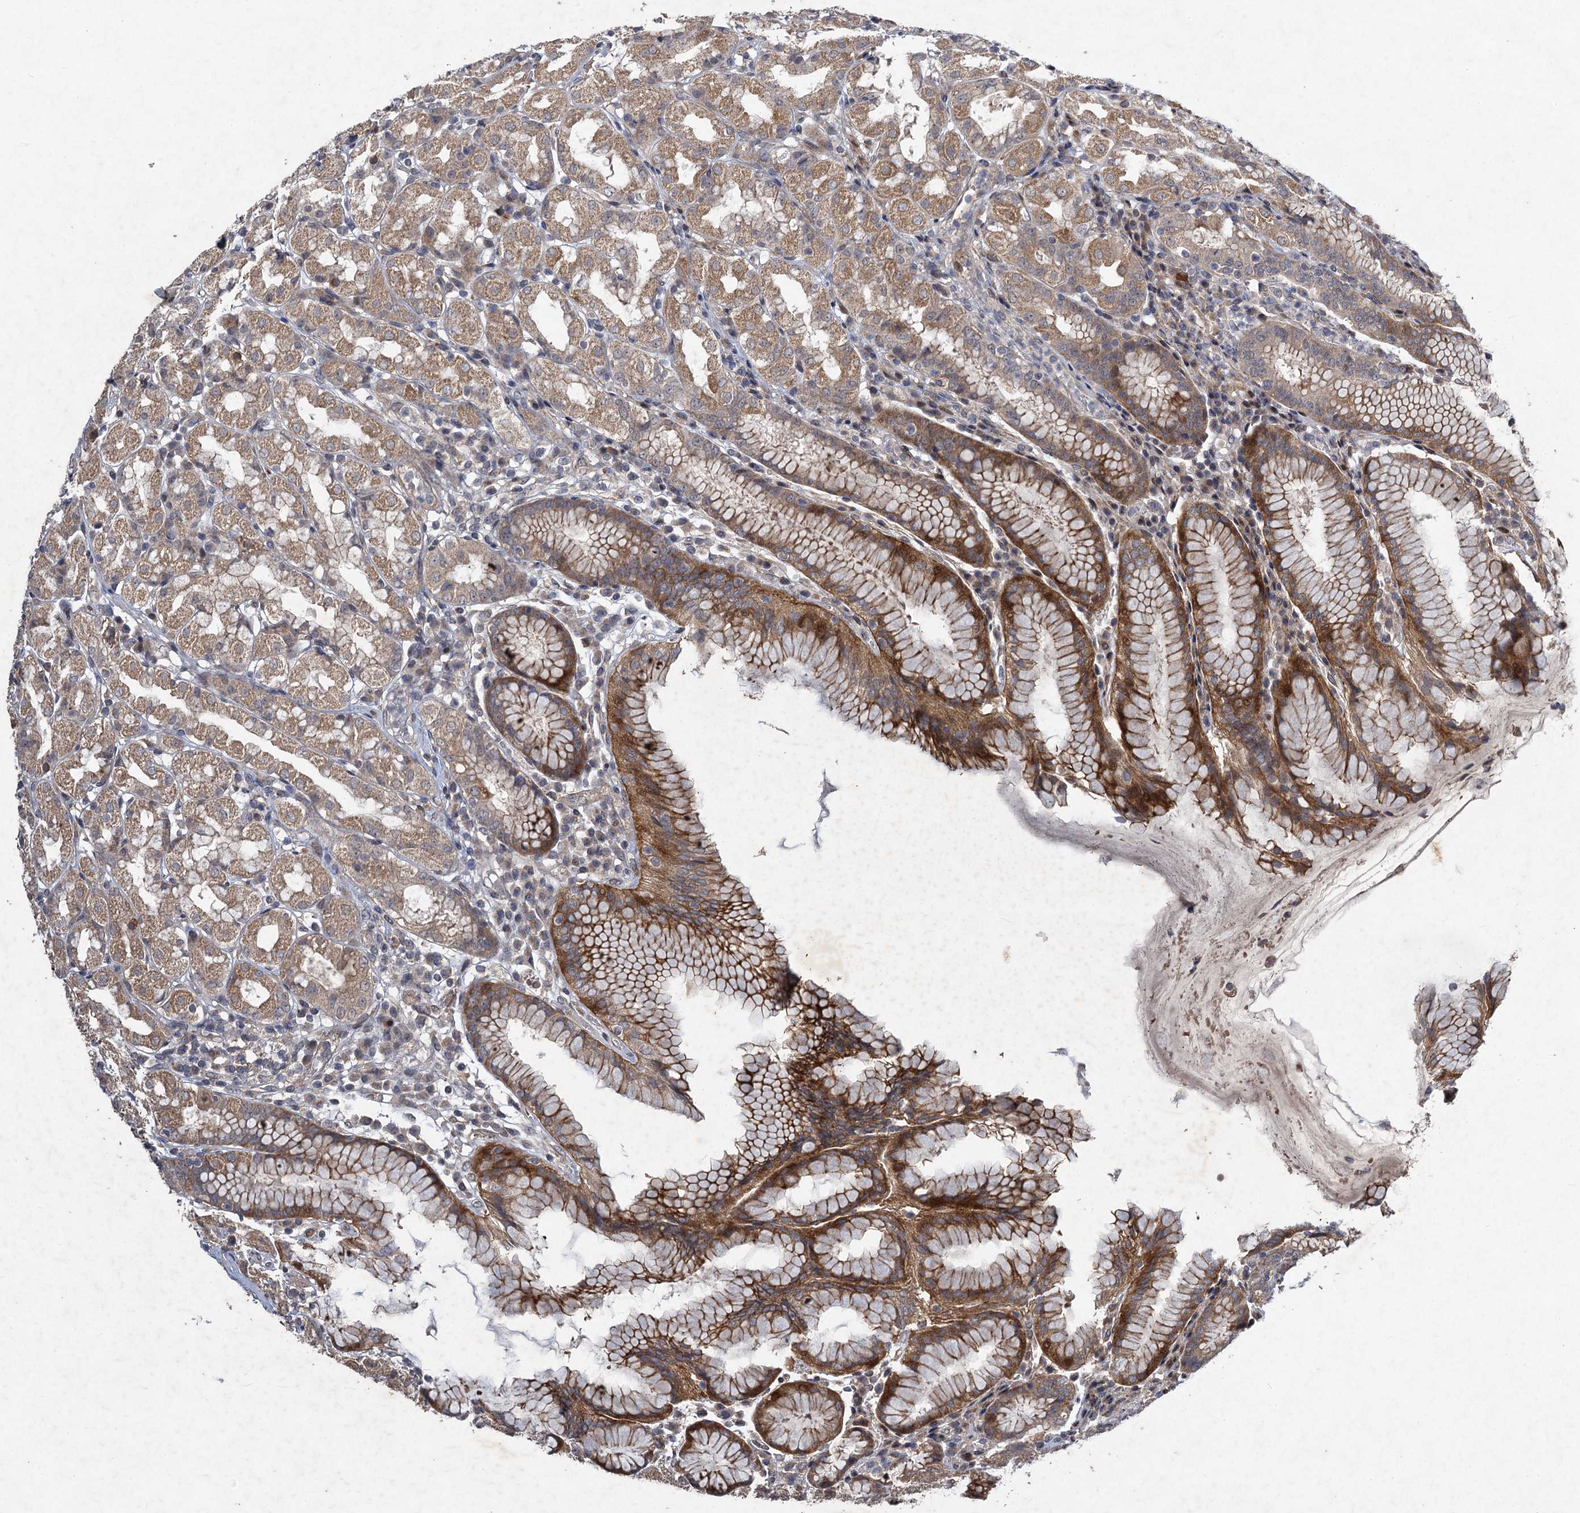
{"staining": {"intensity": "moderate", "quantity": "25%-75%", "location": "cytoplasmic/membranous"}, "tissue": "stomach", "cell_type": "Glandular cells", "image_type": "normal", "snomed": [{"axis": "morphology", "description": "Normal tissue, NOS"}, {"axis": "topography", "description": "Stomach, lower"}], "caption": "Protein staining of benign stomach displays moderate cytoplasmic/membranous staining in about 25%-75% of glandular cells. (DAB (3,3'-diaminobenzidine) IHC with brightfield microscopy, high magnification).", "gene": "NUDT22", "patient": {"sex": "female", "age": 56}}